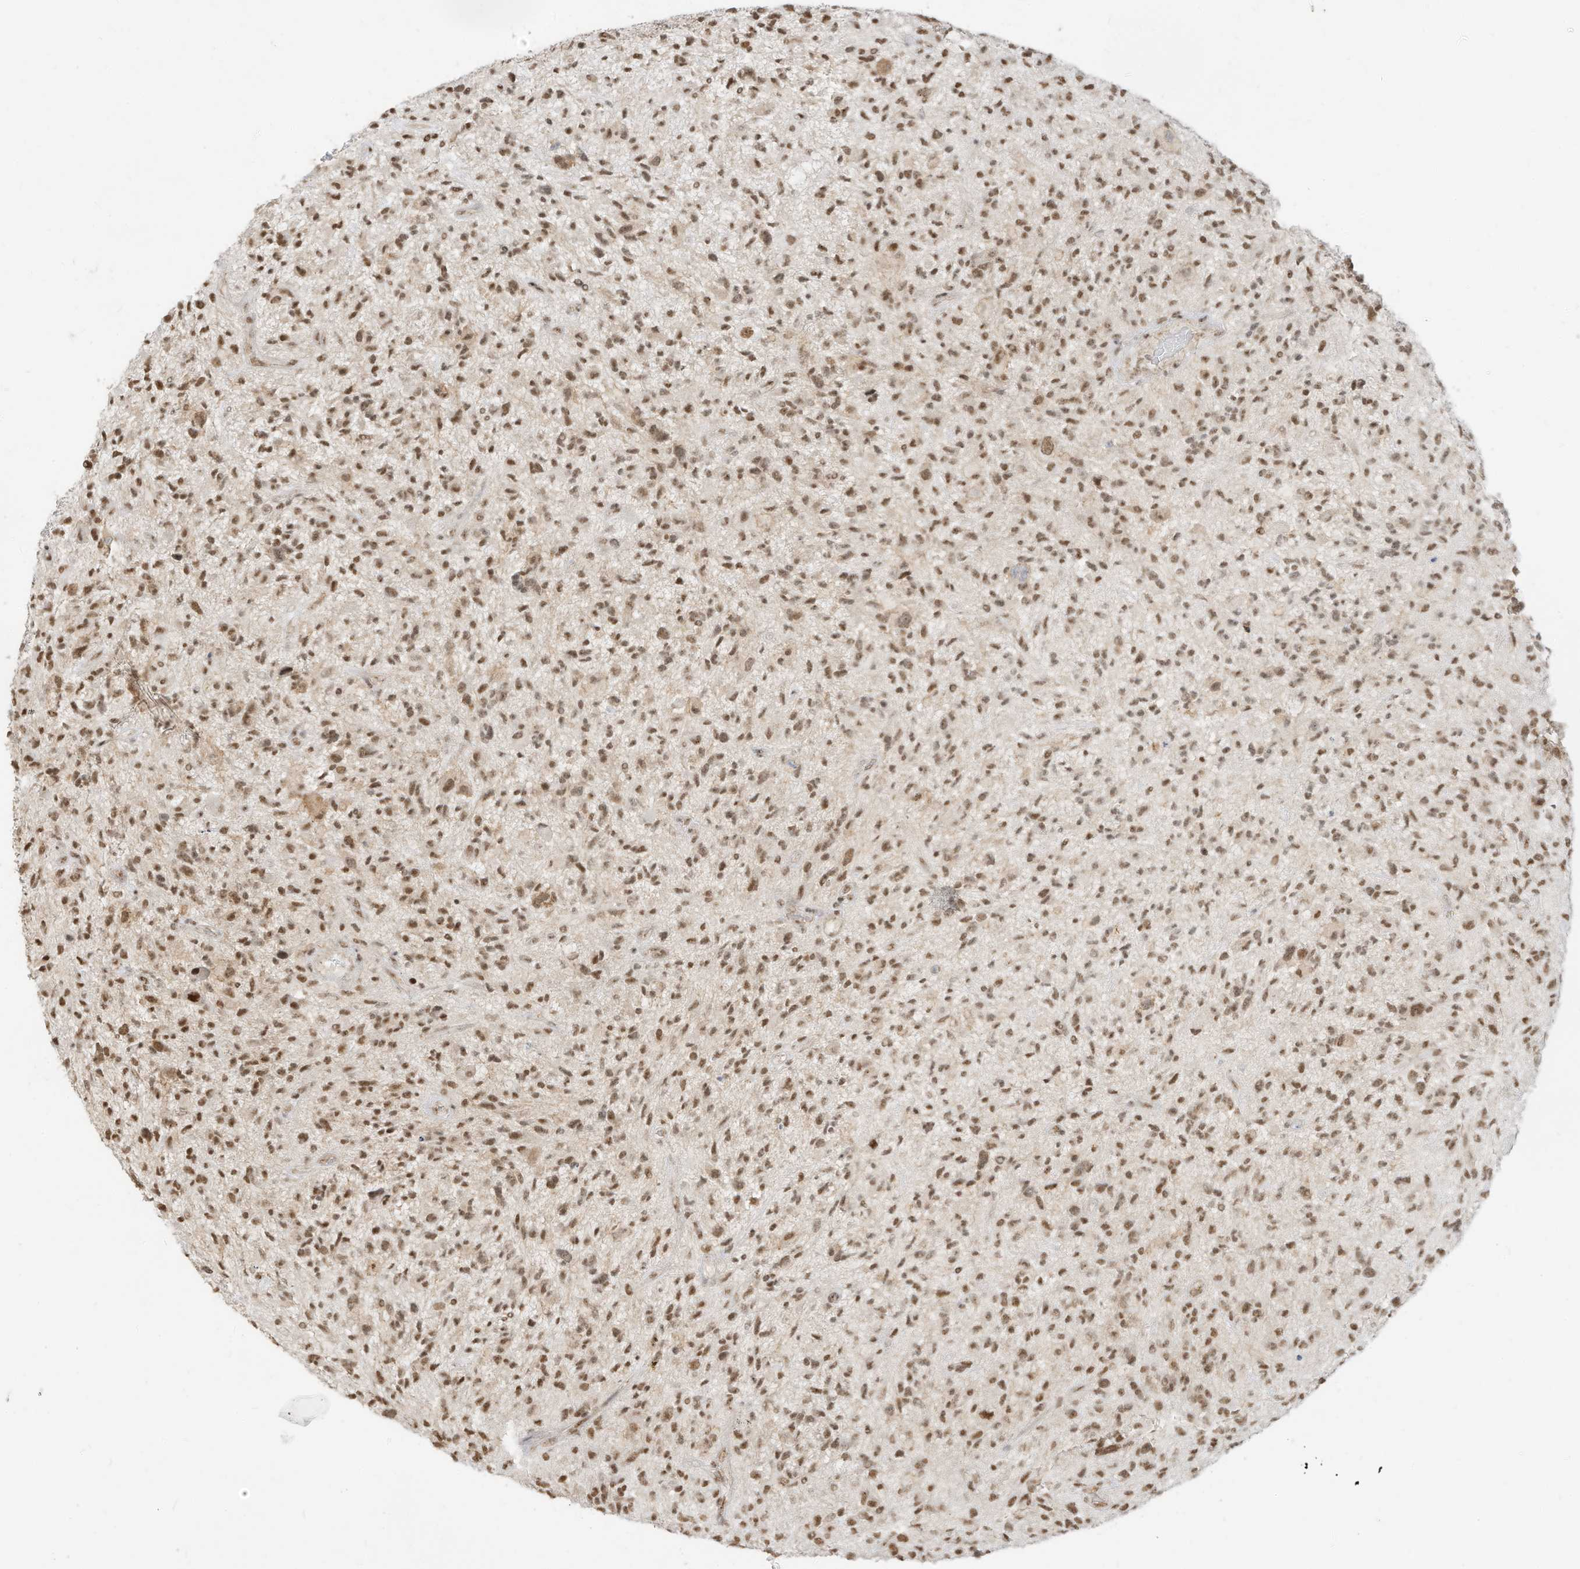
{"staining": {"intensity": "moderate", "quantity": ">75%", "location": "nuclear"}, "tissue": "glioma", "cell_type": "Tumor cells", "image_type": "cancer", "snomed": [{"axis": "morphology", "description": "Glioma, malignant, High grade"}, {"axis": "topography", "description": "Brain"}], "caption": "Immunohistochemical staining of human malignant glioma (high-grade) demonstrates medium levels of moderate nuclear positivity in about >75% of tumor cells. Immunohistochemistry stains the protein in brown and the nuclei are stained blue.", "gene": "NHSL1", "patient": {"sex": "male", "age": 47}}